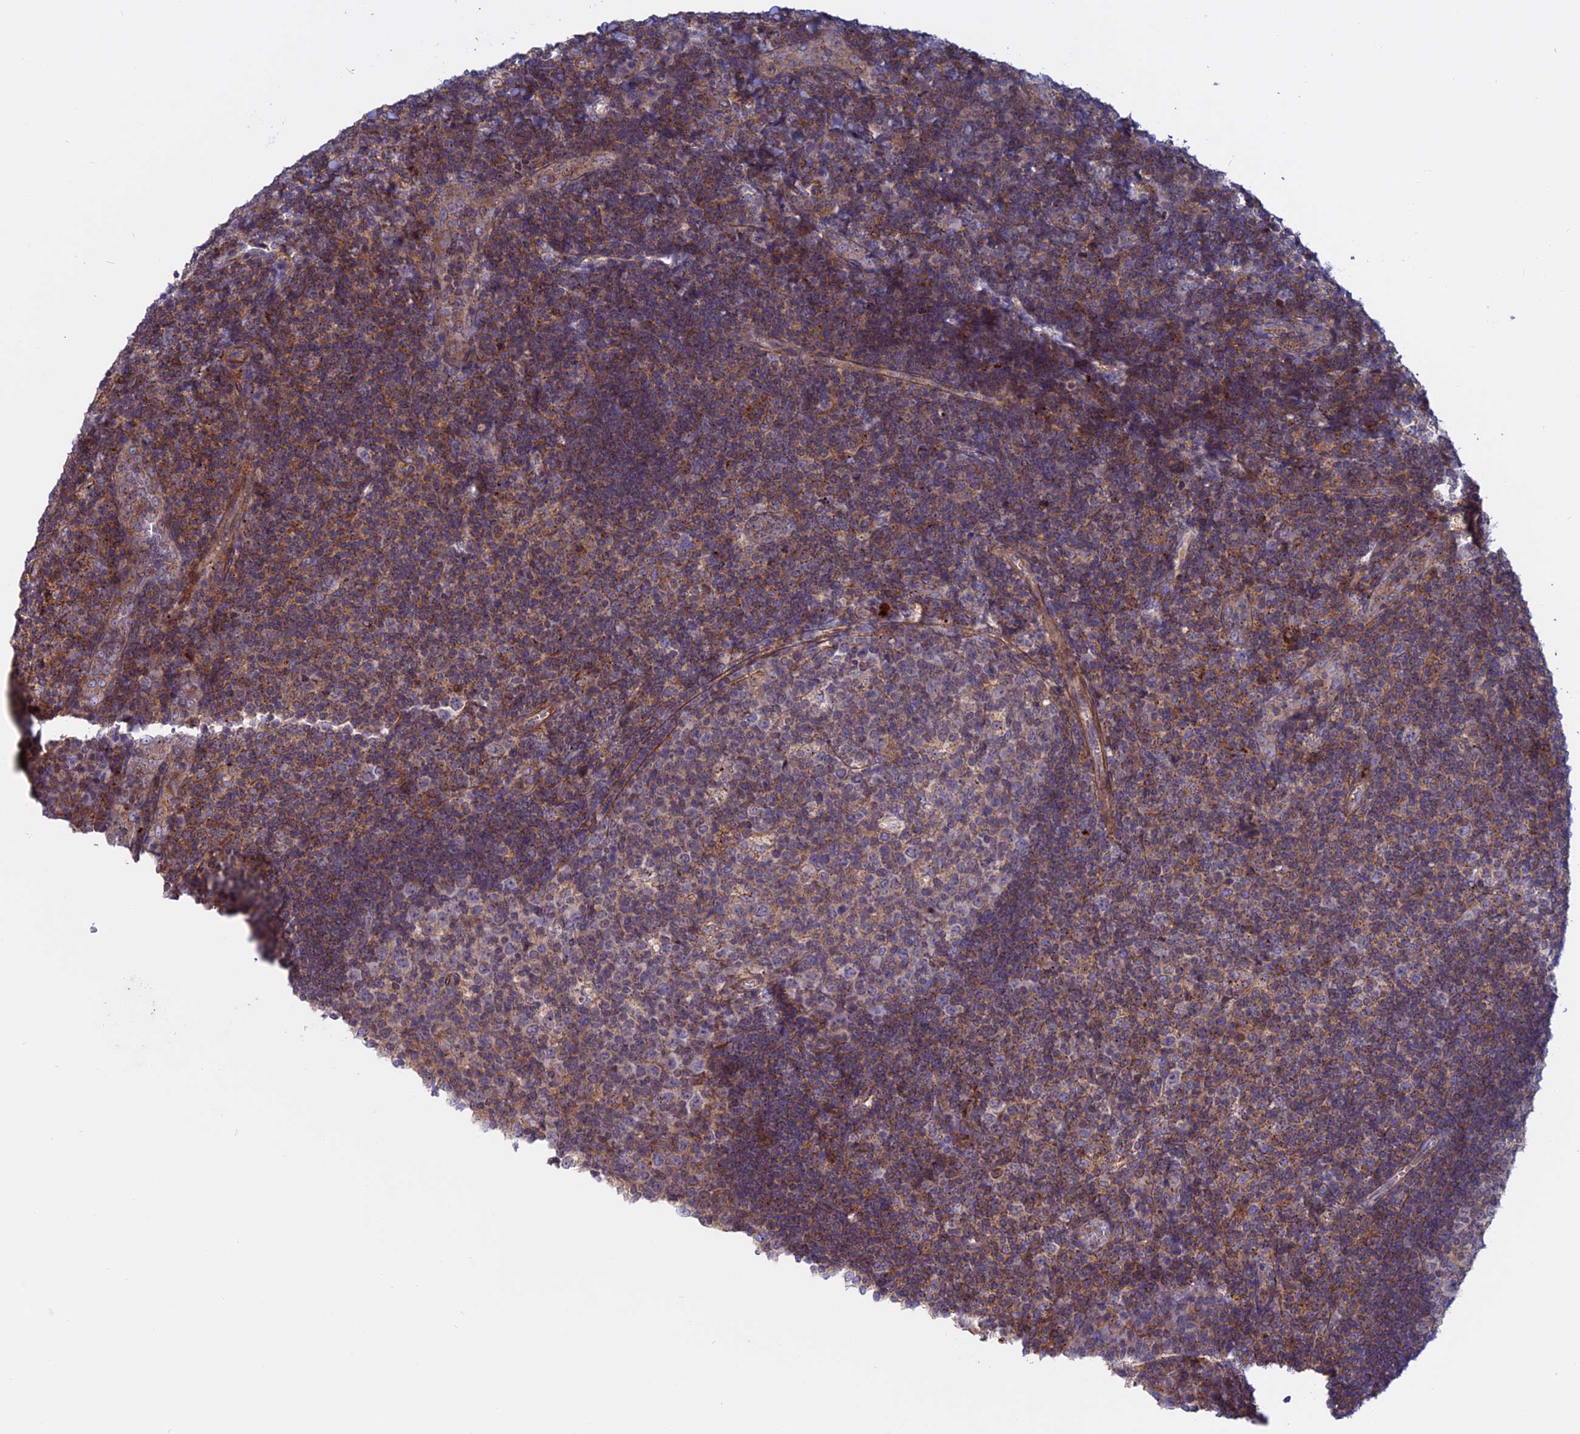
{"staining": {"intensity": "negative", "quantity": "none", "location": "none"}, "tissue": "tonsil", "cell_type": "Germinal center cells", "image_type": "normal", "snomed": [{"axis": "morphology", "description": "Normal tissue, NOS"}, {"axis": "topography", "description": "Tonsil"}], "caption": "Immunohistochemical staining of unremarkable human tonsil exhibits no significant positivity in germinal center cells.", "gene": "LYPD5", "patient": {"sex": "male", "age": 17}}